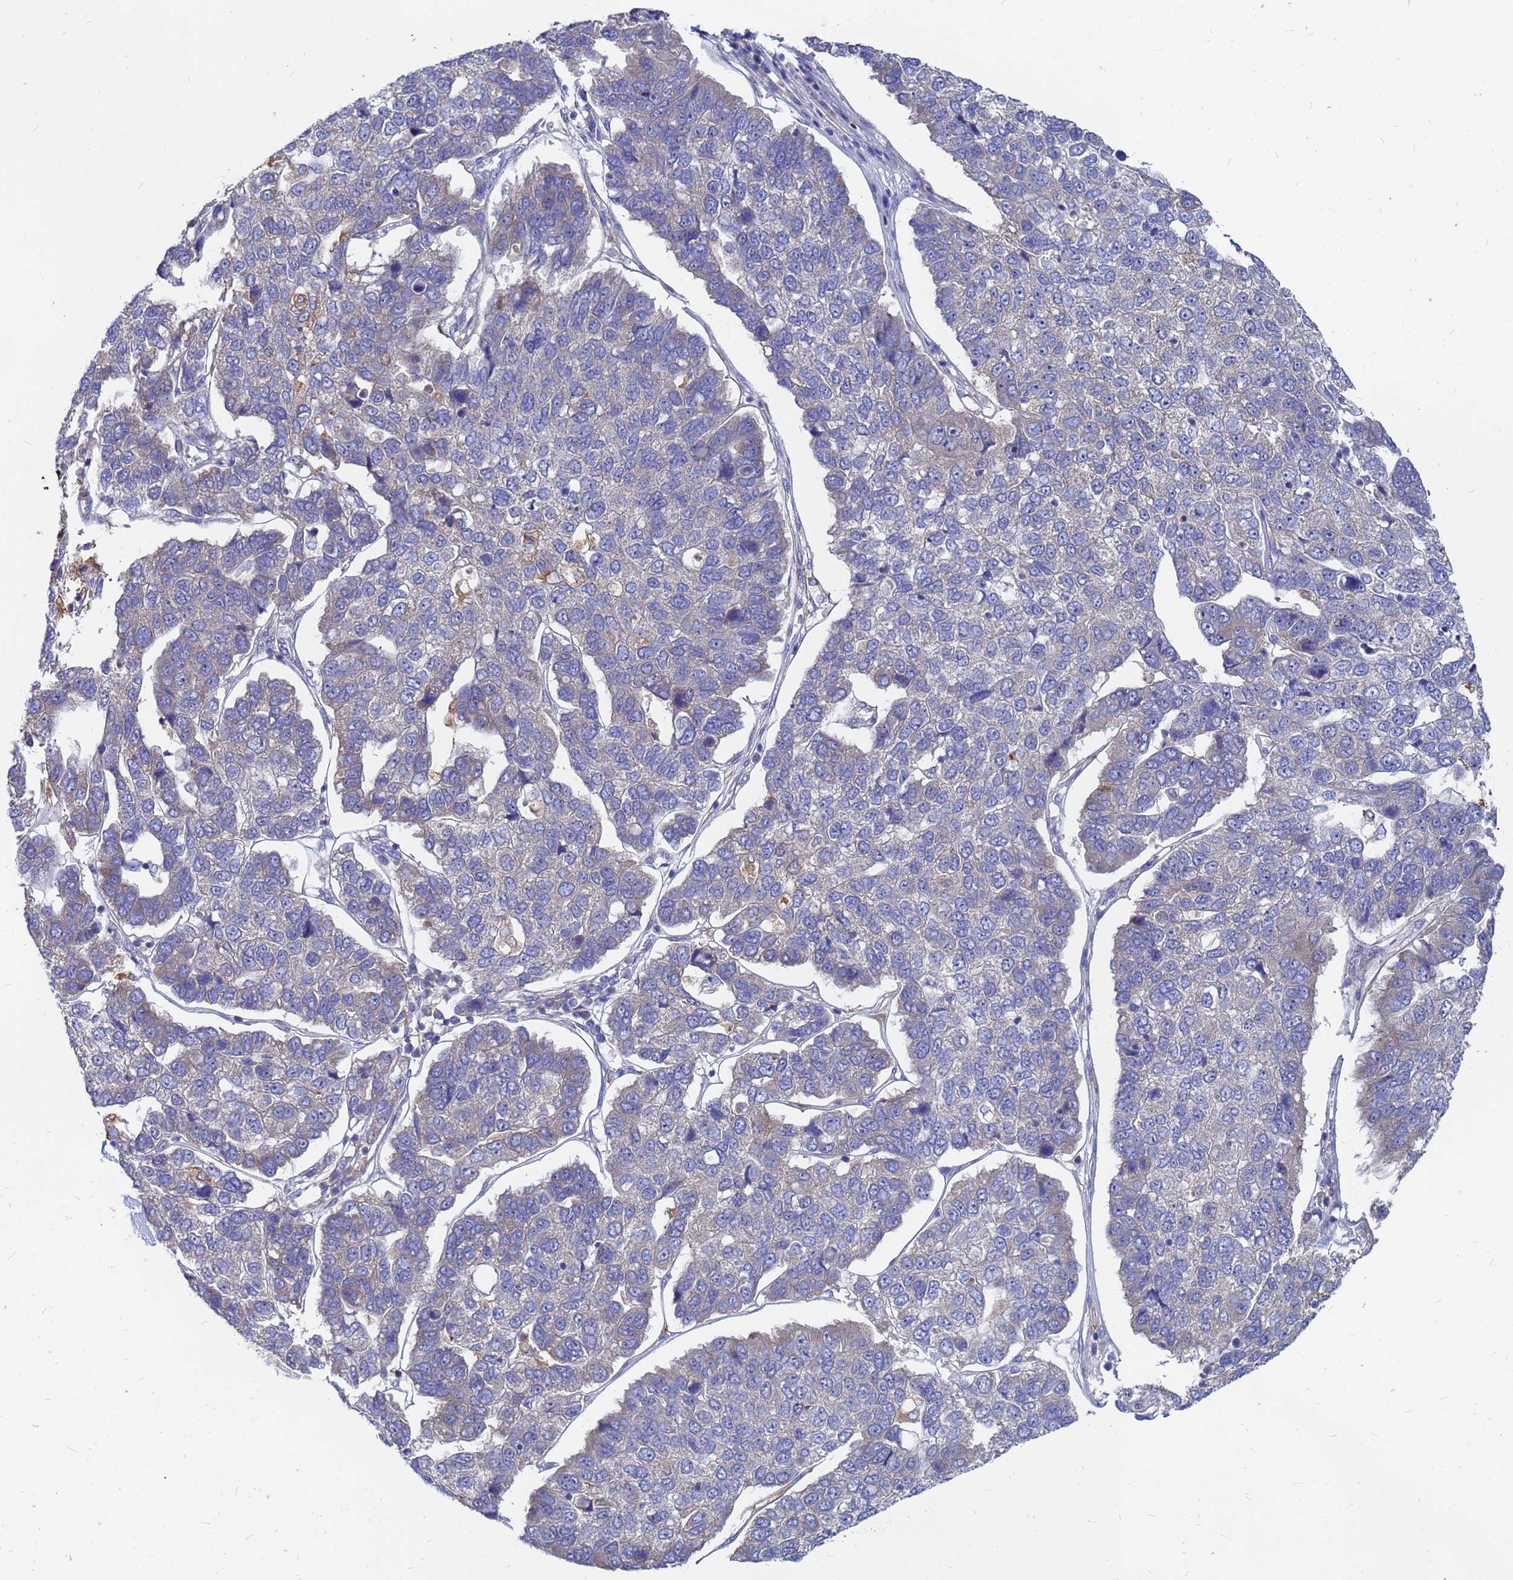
{"staining": {"intensity": "weak", "quantity": "25%-75%", "location": "cytoplasmic/membranous"}, "tissue": "pancreatic cancer", "cell_type": "Tumor cells", "image_type": "cancer", "snomed": [{"axis": "morphology", "description": "Adenocarcinoma, NOS"}, {"axis": "topography", "description": "Pancreas"}], "caption": "Immunohistochemistry of human pancreatic cancer (adenocarcinoma) demonstrates low levels of weak cytoplasmic/membranous positivity in about 25%-75% of tumor cells.", "gene": "MOB2", "patient": {"sex": "female", "age": 61}}